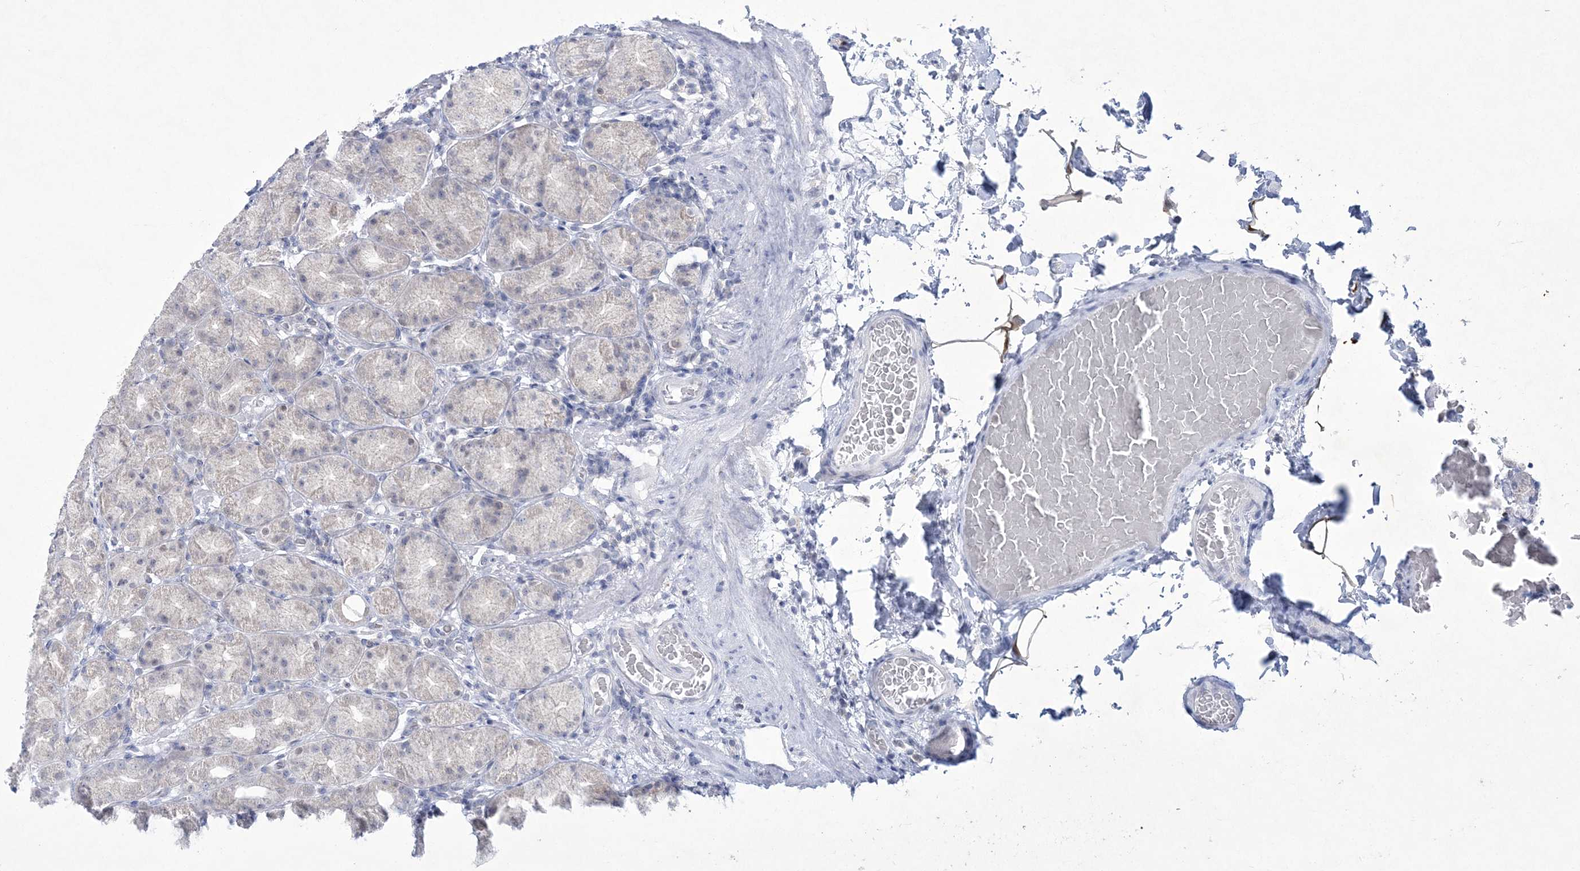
{"staining": {"intensity": "weak", "quantity": "<25%", "location": "nuclear"}, "tissue": "stomach", "cell_type": "Glandular cells", "image_type": "normal", "snomed": [{"axis": "morphology", "description": "Normal tissue, NOS"}, {"axis": "topography", "description": "Stomach, upper"}], "caption": "A photomicrograph of human stomach is negative for staining in glandular cells. Brightfield microscopy of IHC stained with DAB (3,3'-diaminobenzidine) (brown) and hematoxylin (blue), captured at high magnification.", "gene": "WDR27", "patient": {"sex": "male", "age": 68}}